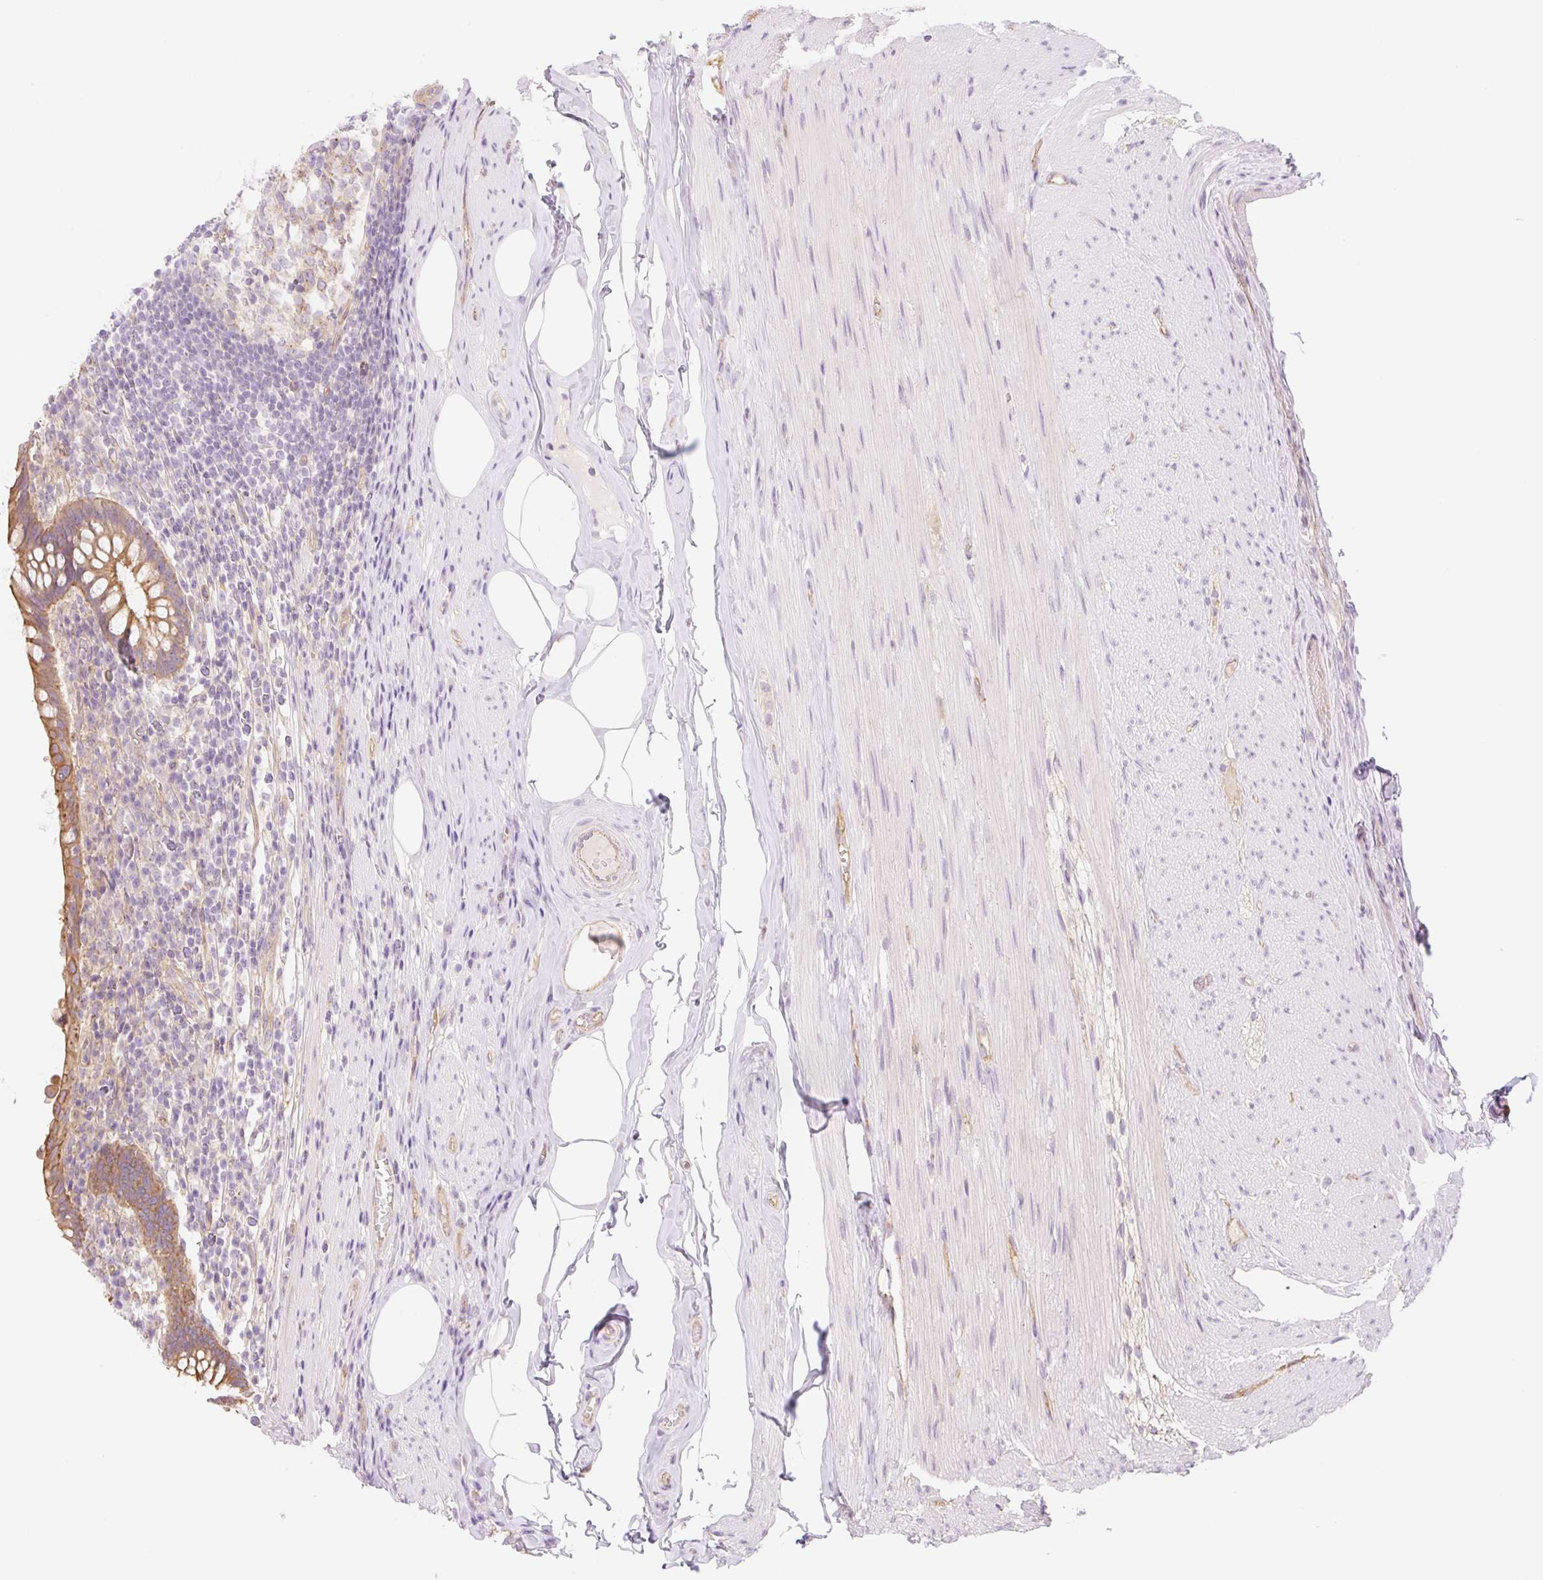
{"staining": {"intensity": "moderate", "quantity": ">75%", "location": "cytoplasmic/membranous"}, "tissue": "appendix", "cell_type": "Glandular cells", "image_type": "normal", "snomed": [{"axis": "morphology", "description": "Normal tissue, NOS"}, {"axis": "topography", "description": "Appendix"}], "caption": "Immunohistochemical staining of normal human appendix shows moderate cytoplasmic/membranous protein staining in about >75% of glandular cells.", "gene": "NLRP5", "patient": {"sex": "female", "age": 56}}